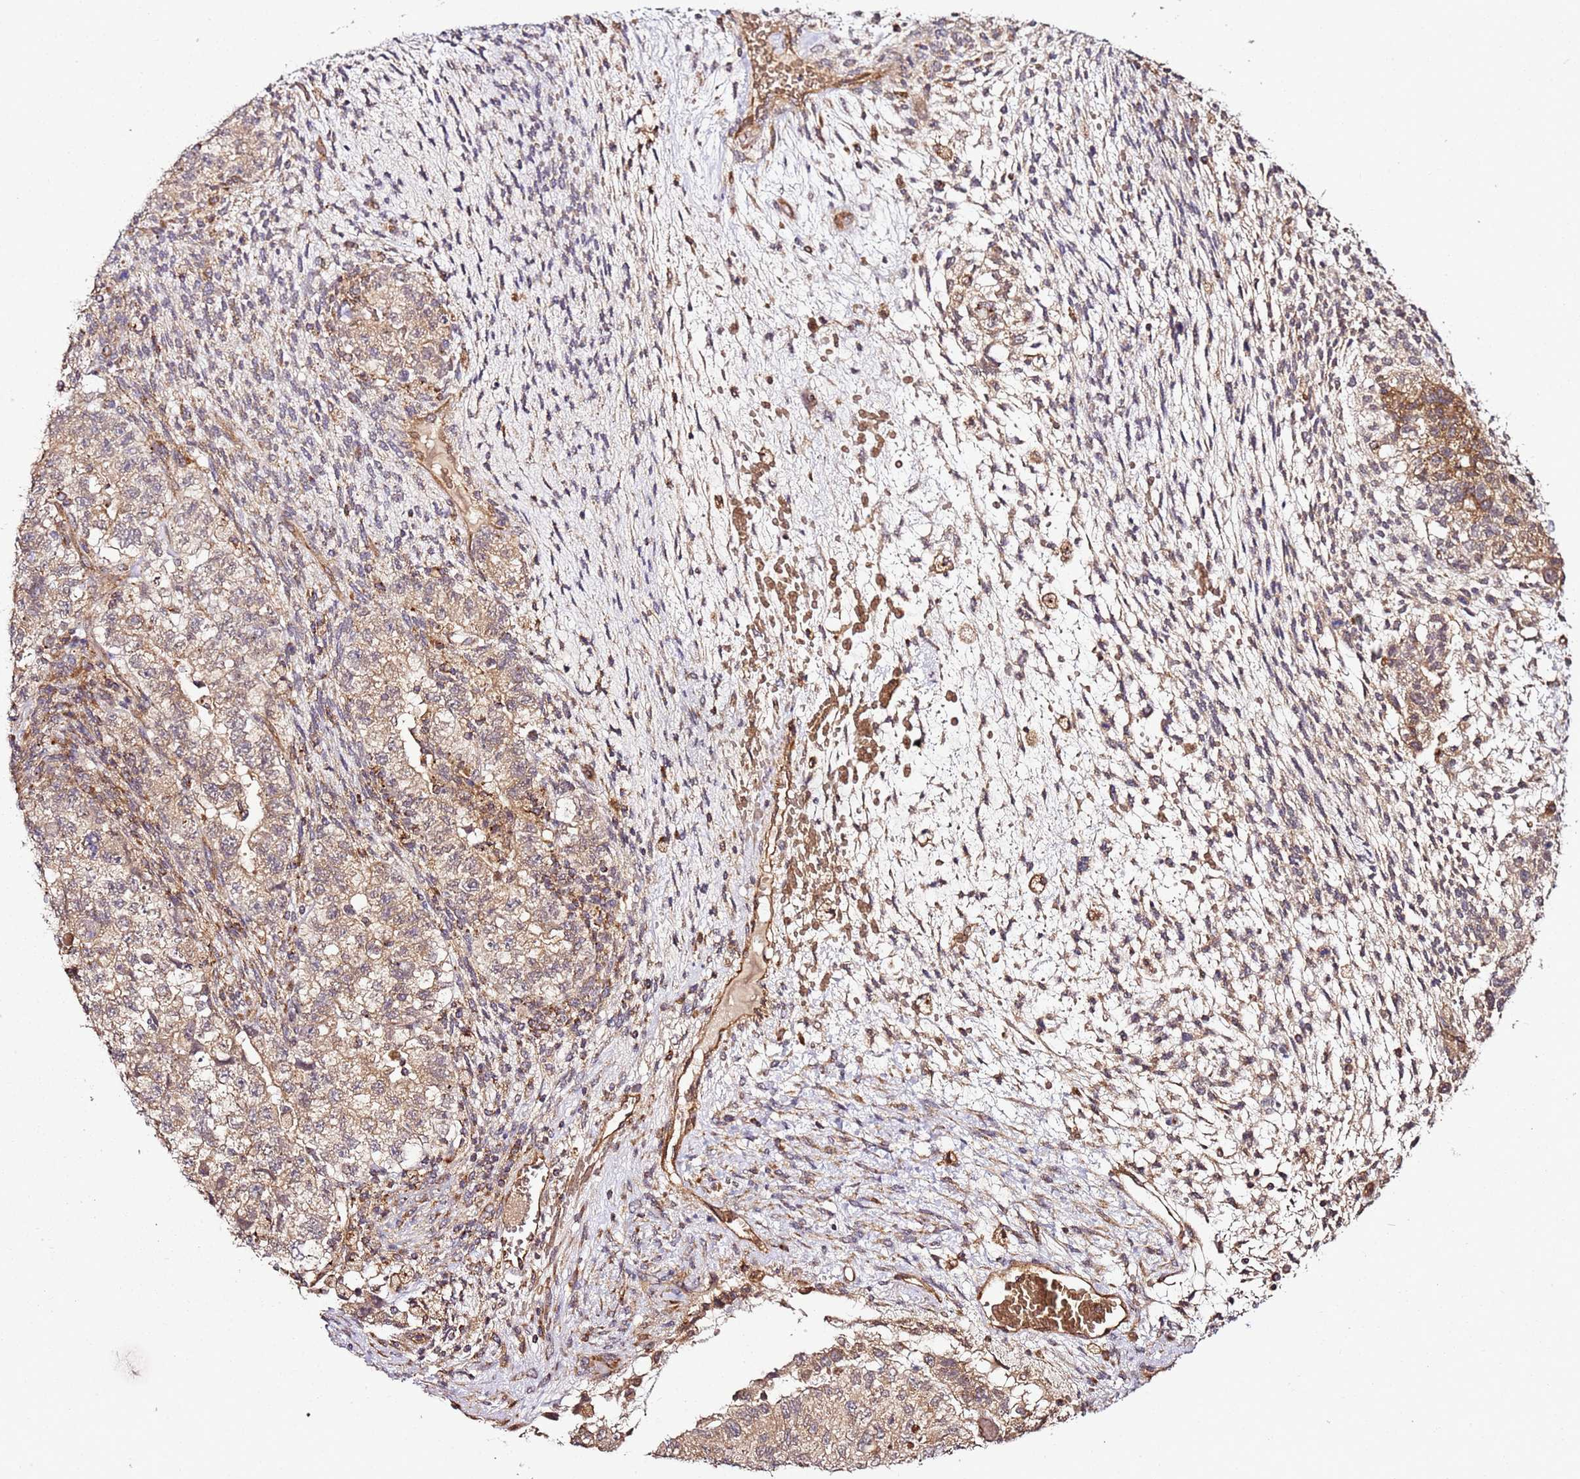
{"staining": {"intensity": "weak", "quantity": ">75%", "location": "cytoplasmic/membranous"}, "tissue": "testis cancer", "cell_type": "Tumor cells", "image_type": "cancer", "snomed": [{"axis": "morphology", "description": "Normal tissue, NOS"}, {"axis": "morphology", "description": "Carcinoma, Embryonal, NOS"}, {"axis": "topography", "description": "Testis"}], "caption": "Testis cancer stained for a protein (brown) shows weak cytoplasmic/membranous positive expression in about >75% of tumor cells.", "gene": "TM2D2", "patient": {"sex": "male", "age": 36}}